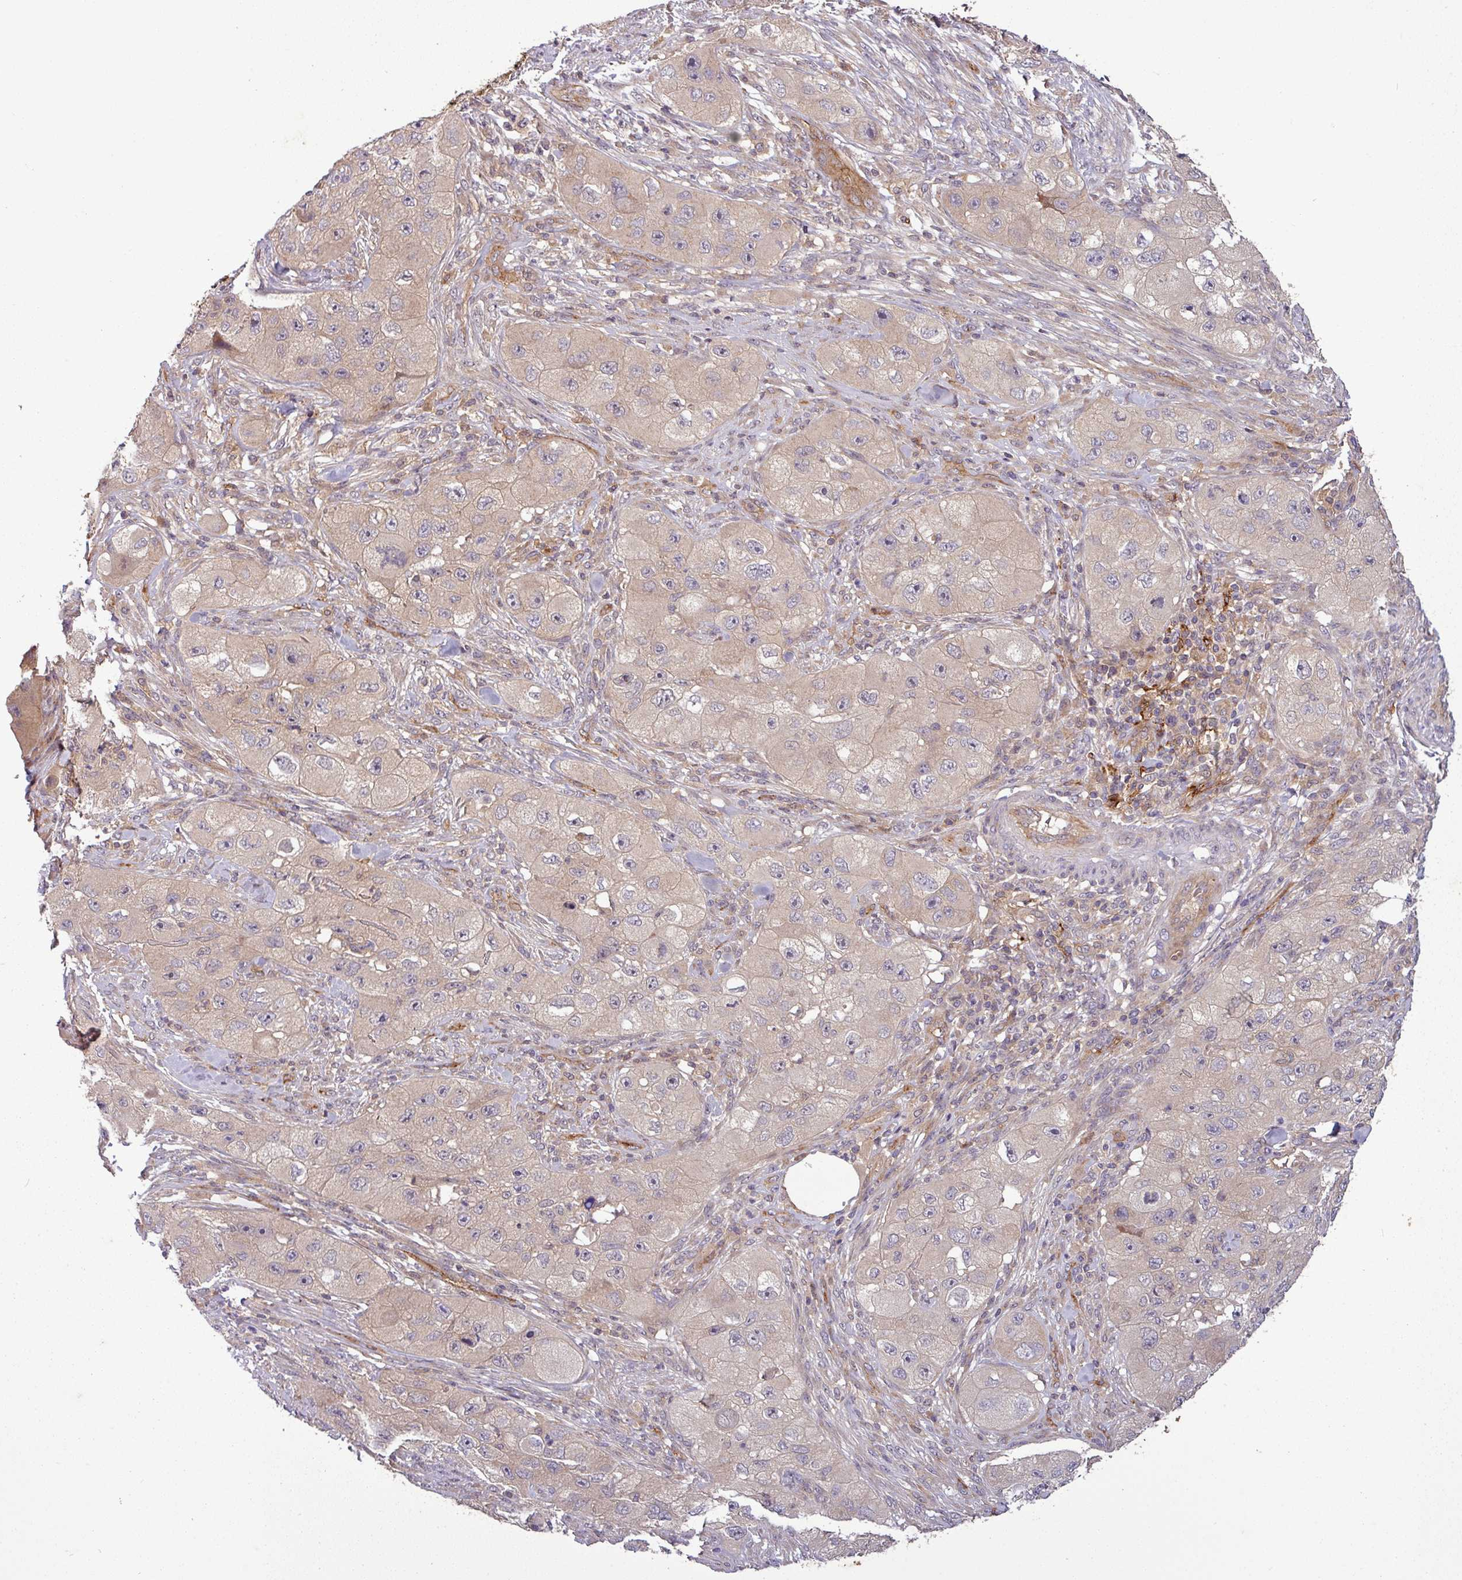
{"staining": {"intensity": "negative", "quantity": "none", "location": "none"}, "tissue": "skin cancer", "cell_type": "Tumor cells", "image_type": "cancer", "snomed": [{"axis": "morphology", "description": "Squamous cell carcinoma, NOS"}, {"axis": "topography", "description": "Skin"}, {"axis": "topography", "description": "Subcutis"}], "caption": "The image demonstrates no significant expression in tumor cells of squamous cell carcinoma (skin).", "gene": "SIRPB2", "patient": {"sex": "male", "age": 73}}